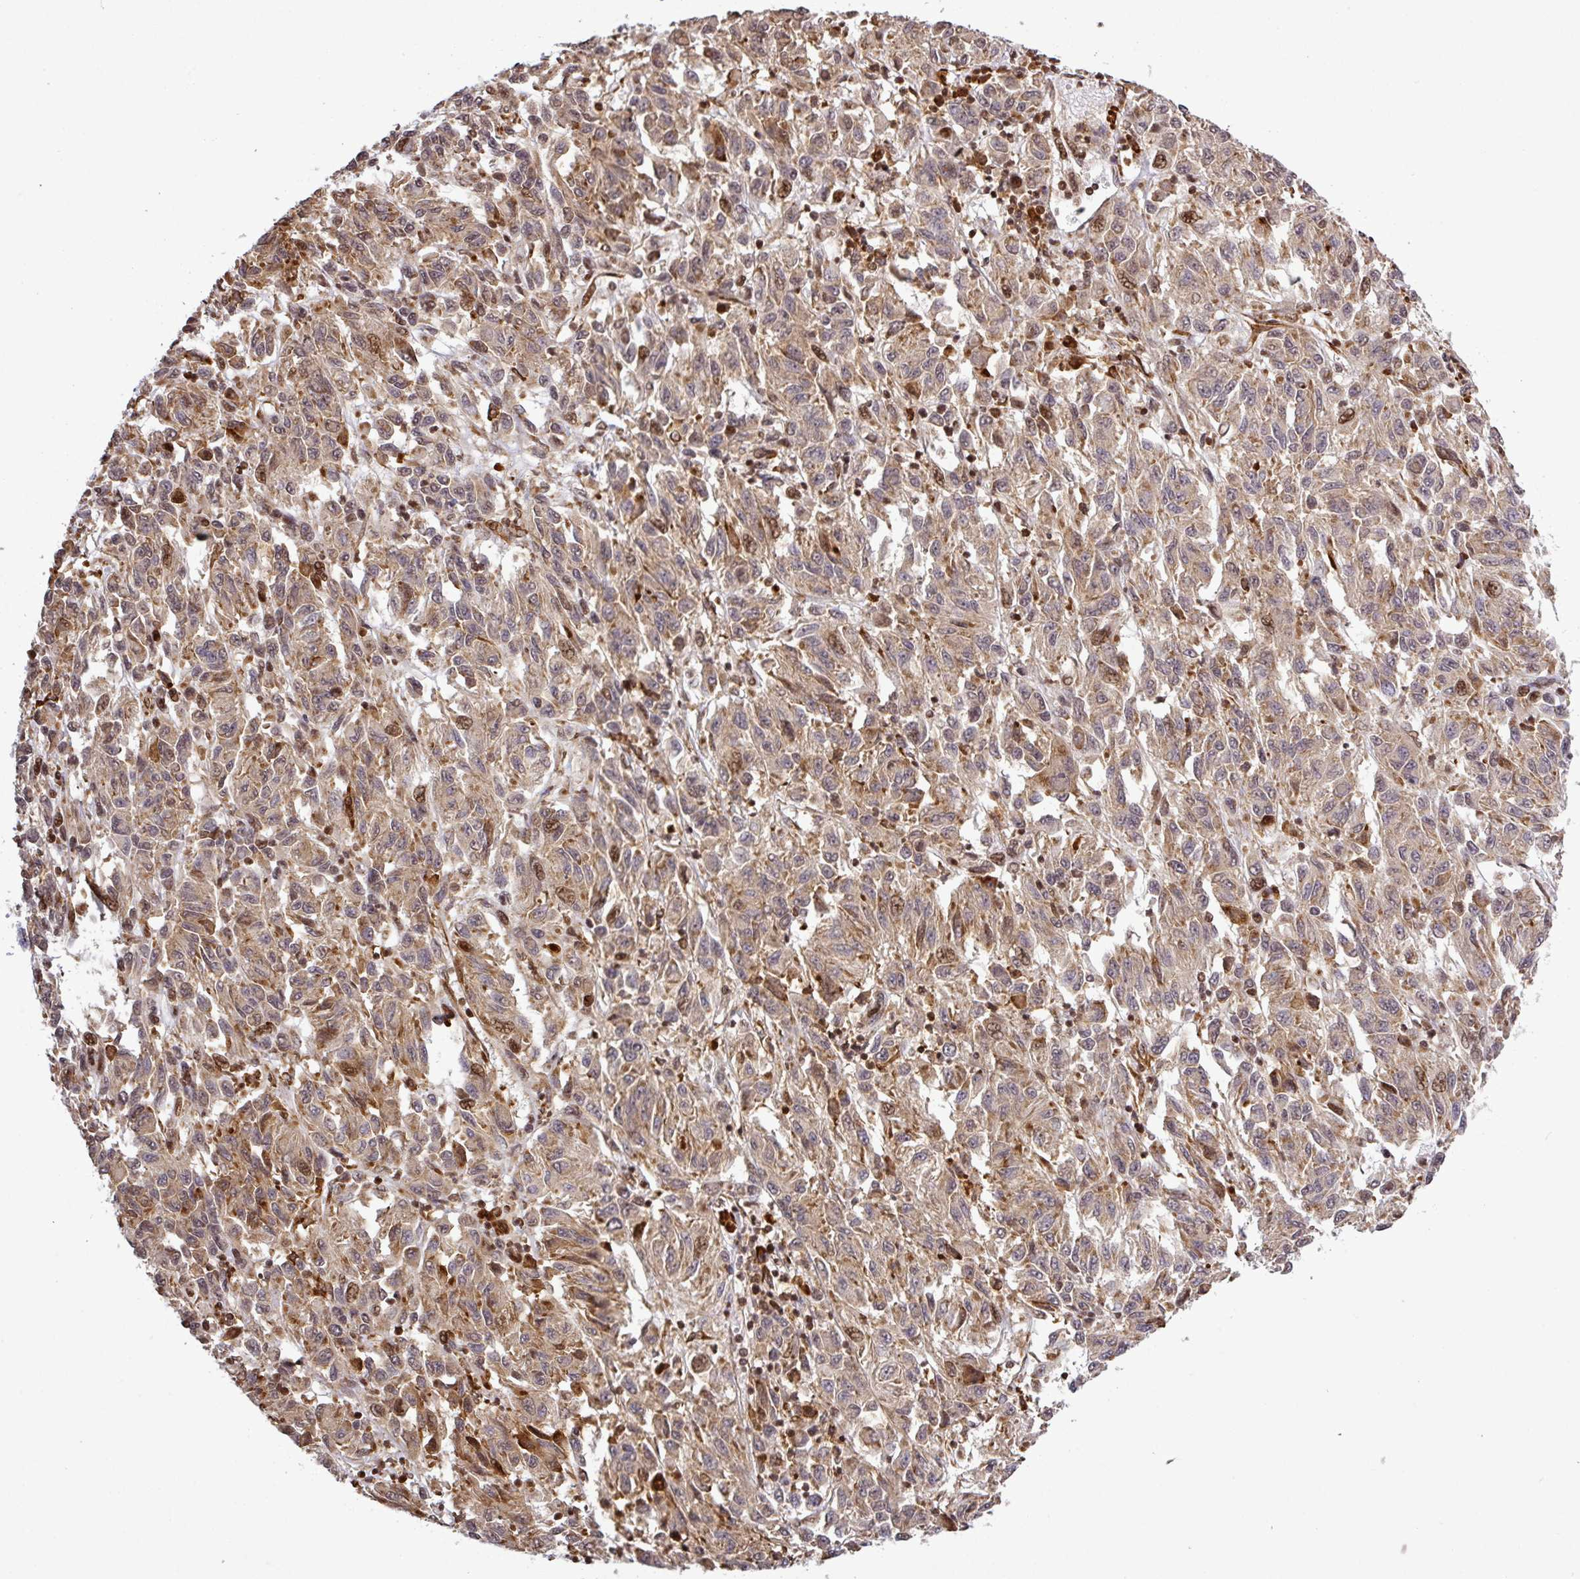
{"staining": {"intensity": "moderate", "quantity": ">75%", "location": "cytoplasmic/membranous"}, "tissue": "melanoma", "cell_type": "Tumor cells", "image_type": "cancer", "snomed": [{"axis": "morphology", "description": "Malignant melanoma, Metastatic site"}, {"axis": "topography", "description": "Lung"}], "caption": "This is a photomicrograph of IHC staining of malignant melanoma (metastatic site), which shows moderate expression in the cytoplasmic/membranous of tumor cells.", "gene": "LRRC74B", "patient": {"sex": "male", "age": 64}}